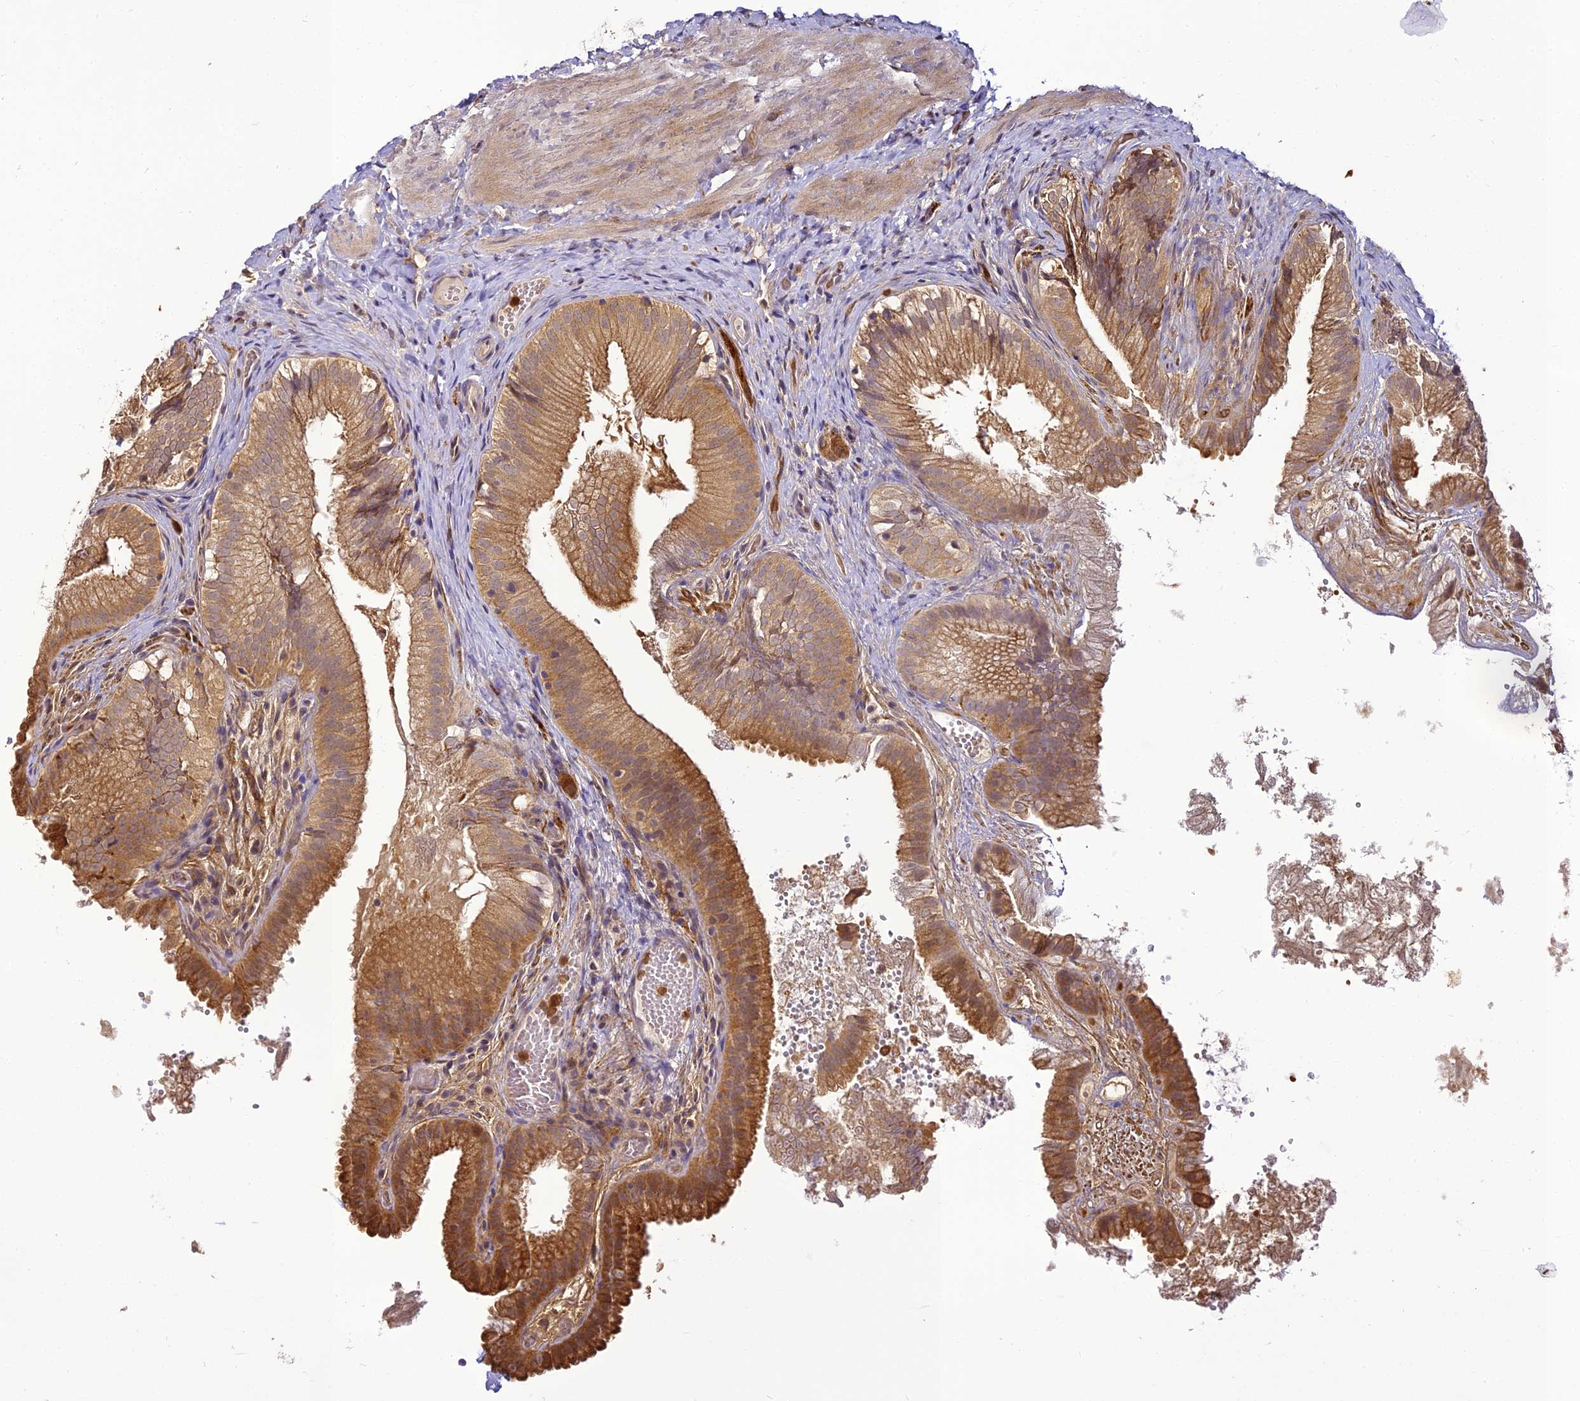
{"staining": {"intensity": "strong", "quantity": ">75%", "location": "cytoplasmic/membranous"}, "tissue": "gallbladder", "cell_type": "Glandular cells", "image_type": "normal", "snomed": [{"axis": "morphology", "description": "Normal tissue, NOS"}, {"axis": "topography", "description": "Gallbladder"}], "caption": "A brown stain labels strong cytoplasmic/membranous expression of a protein in glandular cells of benign human gallbladder.", "gene": "BCDIN3D", "patient": {"sex": "female", "age": 30}}